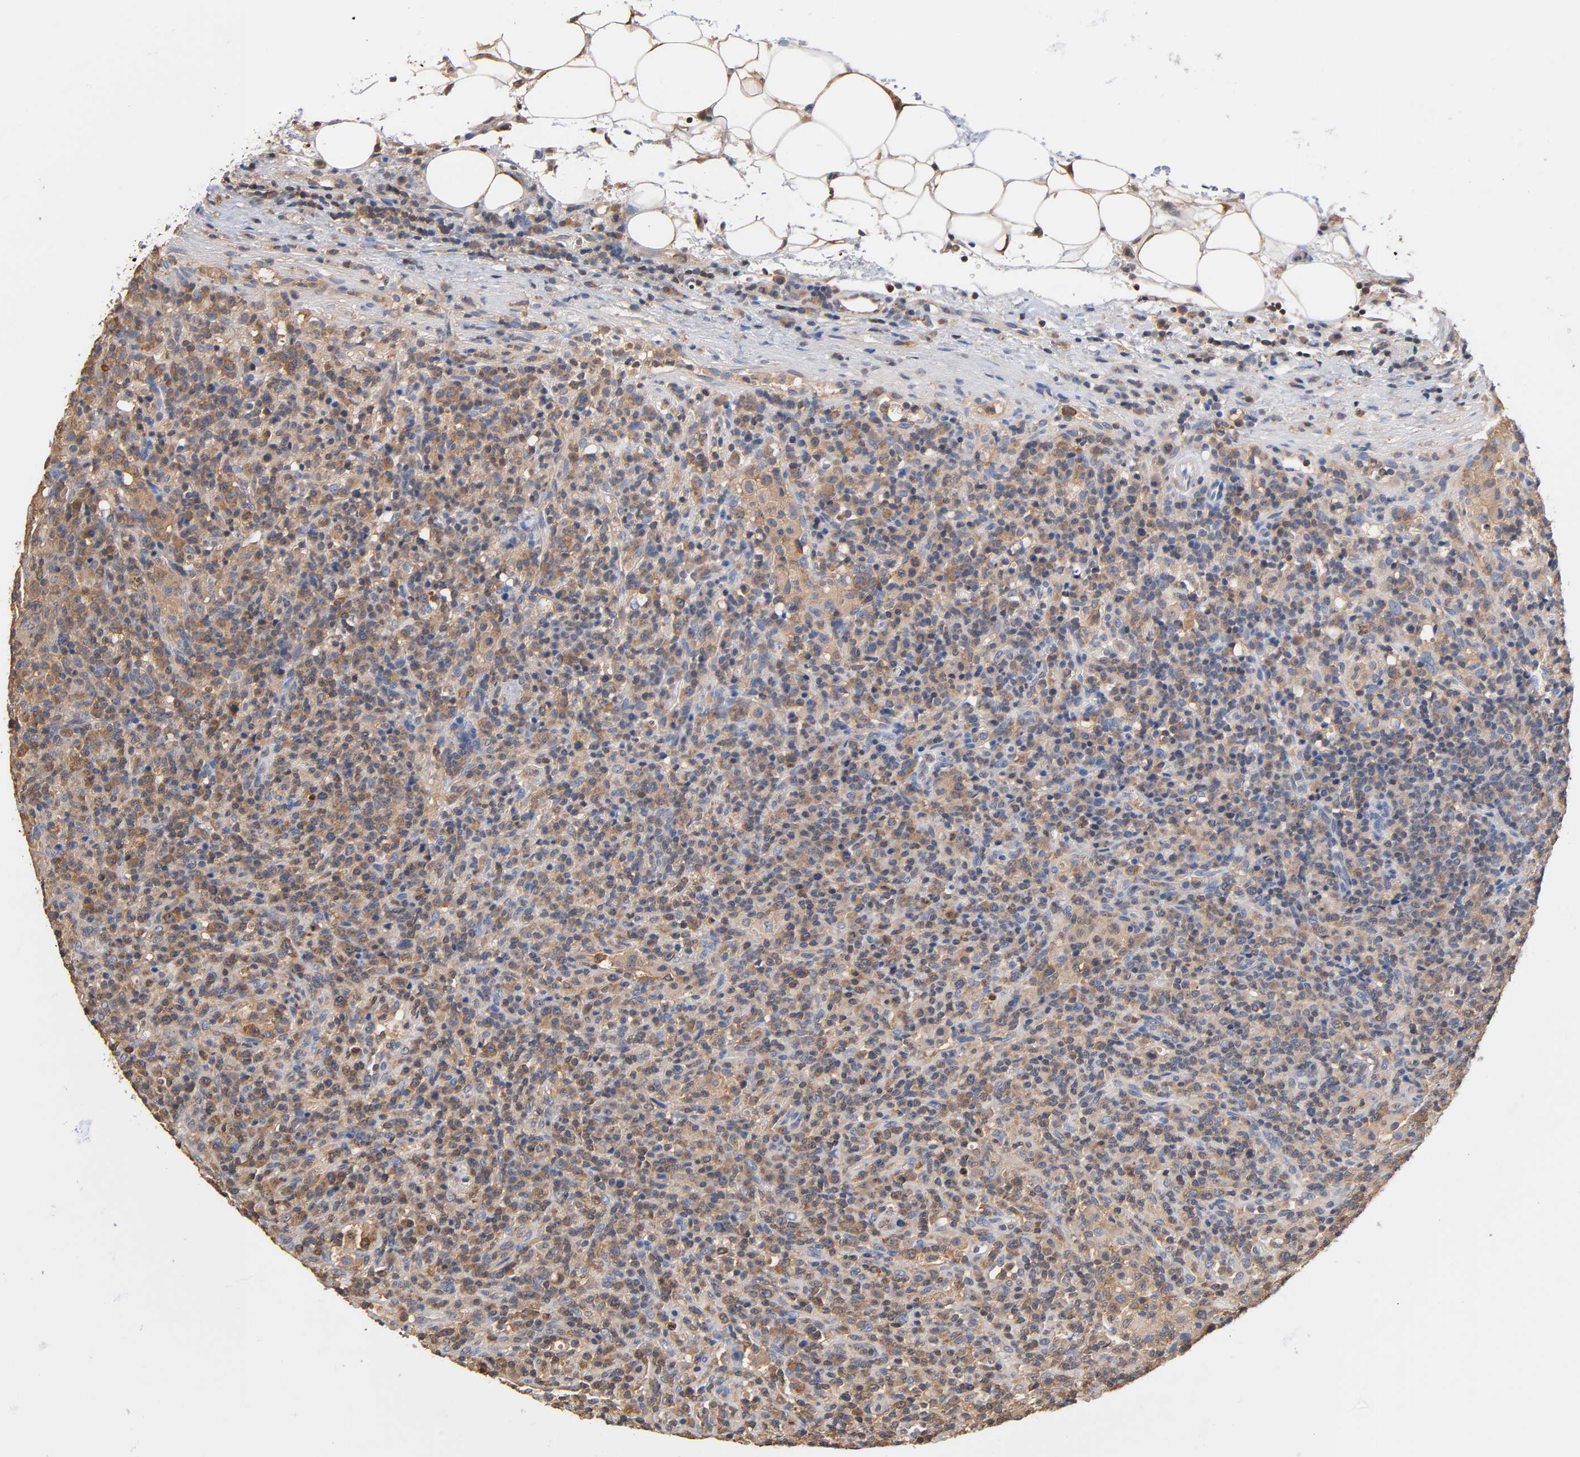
{"staining": {"intensity": "moderate", "quantity": "25%-75%", "location": "cytoplasmic/membranous"}, "tissue": "lymphoma", "cell_type": "Tumor cells", "image_type": "cancer", "snomed": [{"axis": "morphology", "description": "Hodgkin's disease, NOS"}, {"axis": "topography", "description": "Lymph node"}], "caption": "IHC histopathology image of lymphoma stained for a protein (brown), which demonstrates medium levels of moderate cytoplasmic/membranous expression in approximately 25%-75% of tumor cells.", "gene": "ALDOA", "patient": {"sex": "male", "age": 65}}